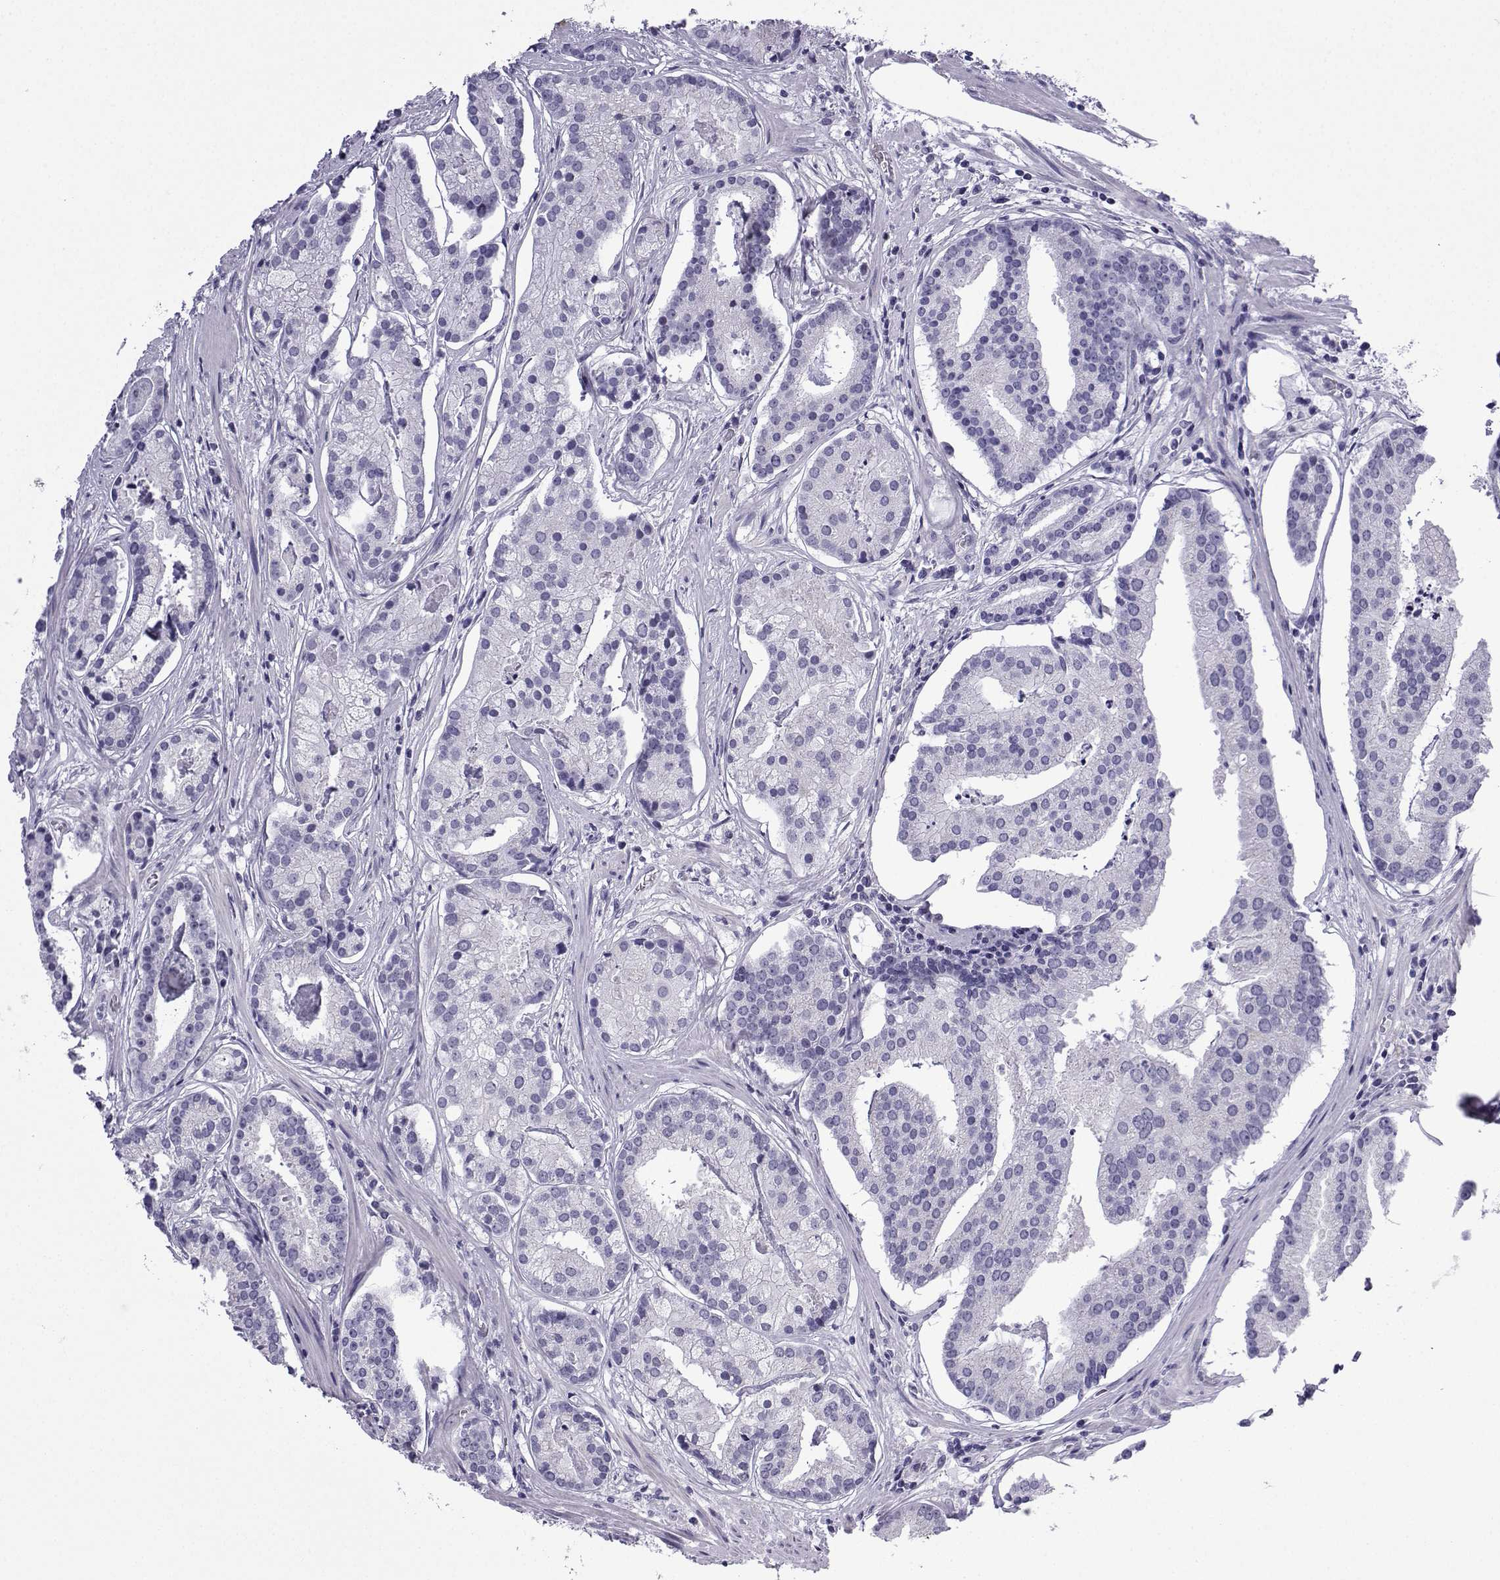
{"staining": {"intensity": "negative", "quantity": "none", "location": "none"}, "tissue": "prostate cancer", "cell_type": "Tumor cells", "image_type": "cancer", "snomed": [{"axis": "morphology", "description": "Adenocarcinoma, NOS"}, {"axis": "topography", "description": "Prostate and seminal vesicle, NOS"}, {"axis": "topography", "description": "Prostate"}], "caption": "Immunohistochemistry image of neoplastic tissue: human prostate cancer stained with DAB (3,3'-diaminobenzidine) demonstrates no significant protein positivity in tumor cells.", "gene": "ACRBP", "patient": {"sex": "male", "age": 44}}